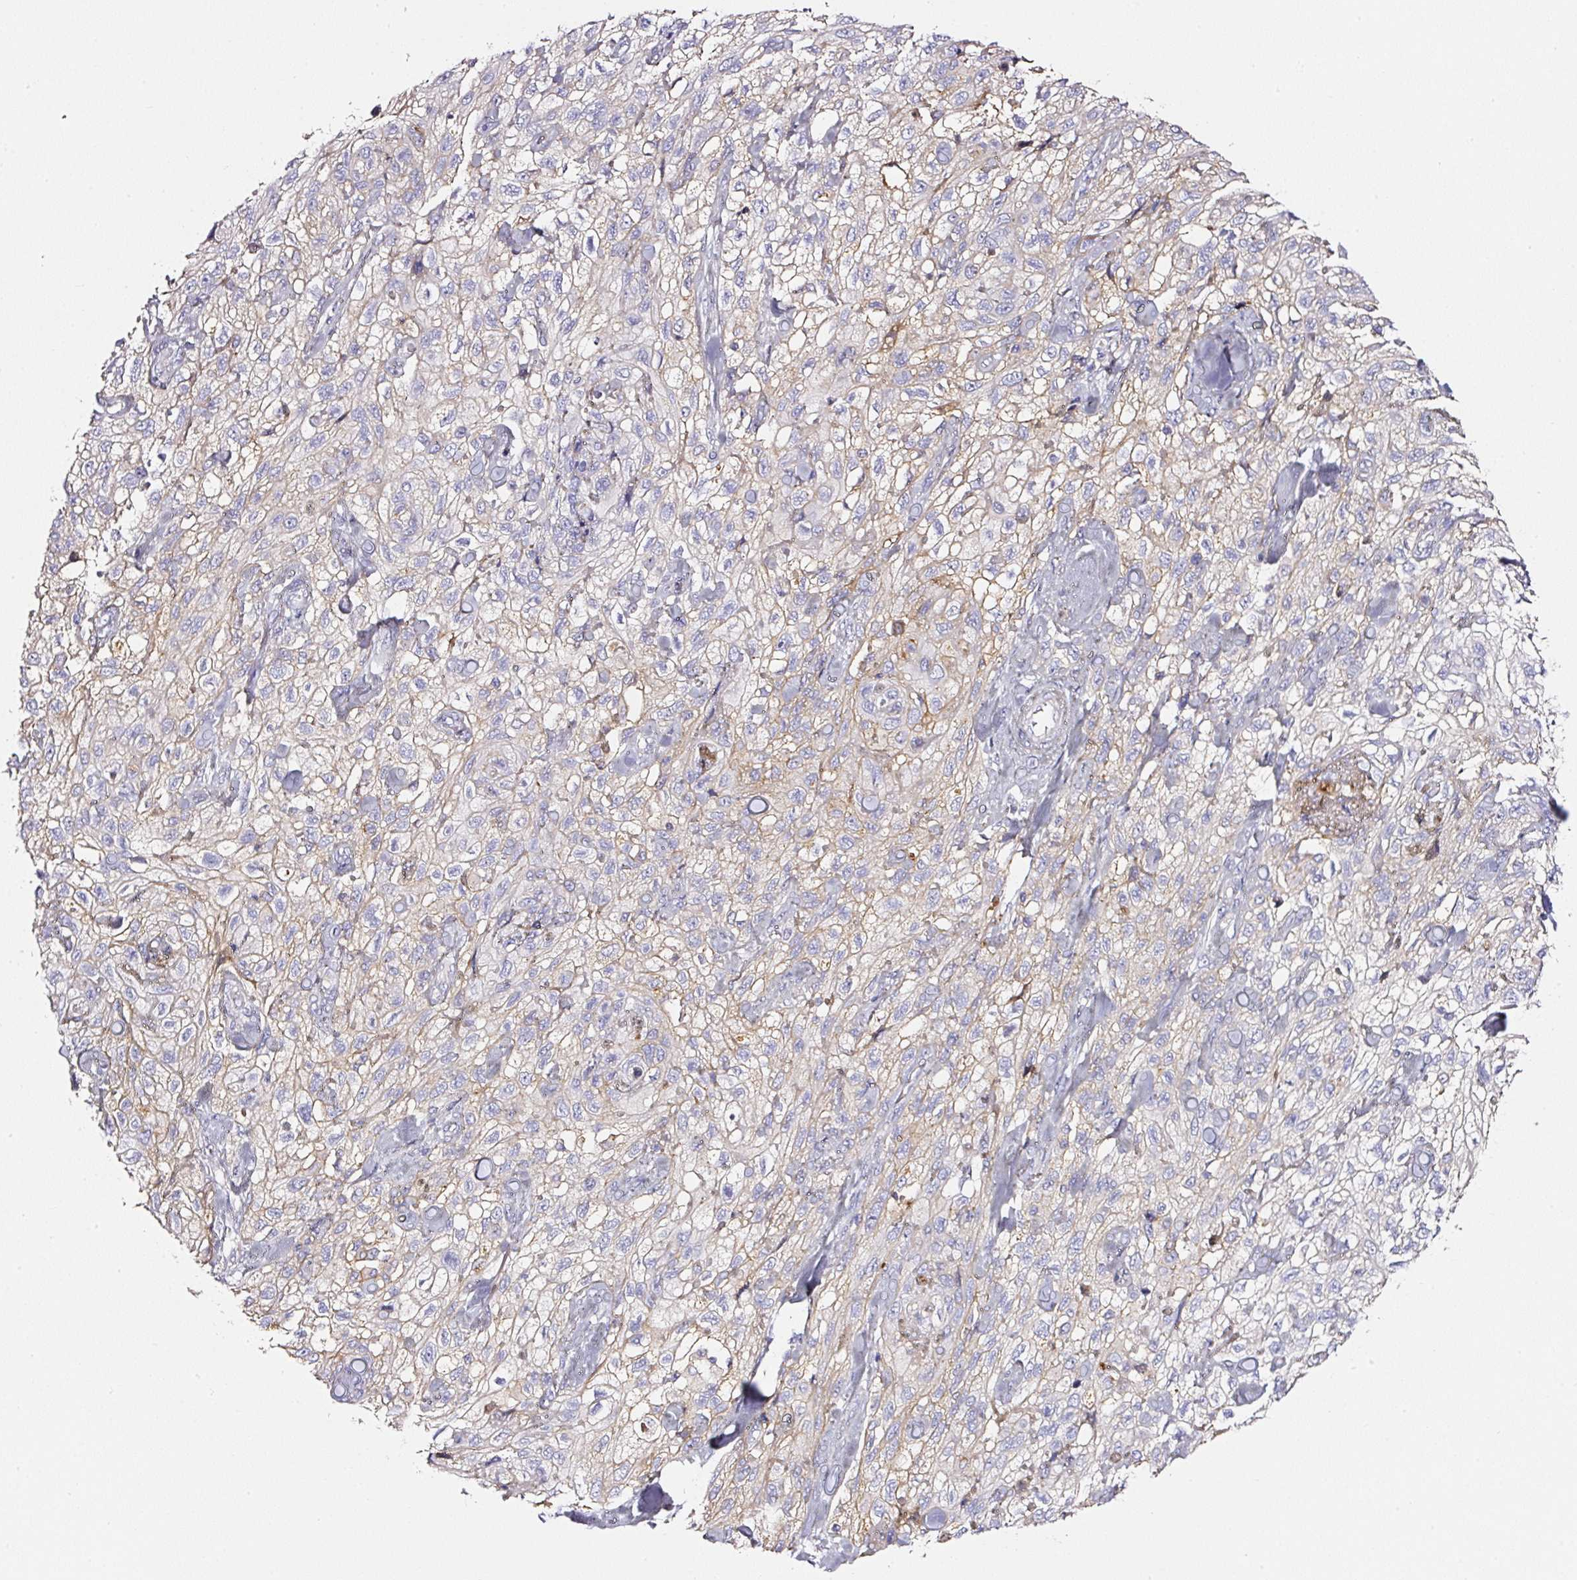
{"staining": {"intensity": "weak", "quantity": "<25%", "location": "cytoplasmic/membranous"}, "tissue": "skin cancer", "cell_type": "Tumor cells", "image_type": "cancer", "snomed": [{"axis": "morphology", "description": "Squamous cell carcinoma, NOS"}, {"axis": "topography", "description": "Skin"}, {"axis": "topography", "description": "Vulva"}], "caption": "Skin cancer (squamous cell carcinoma) was stained to show a protein in brown. There is no significant positivity in tumor cells.", "gene": "CD47", "patient": {"sex": "female", "age": 86}}